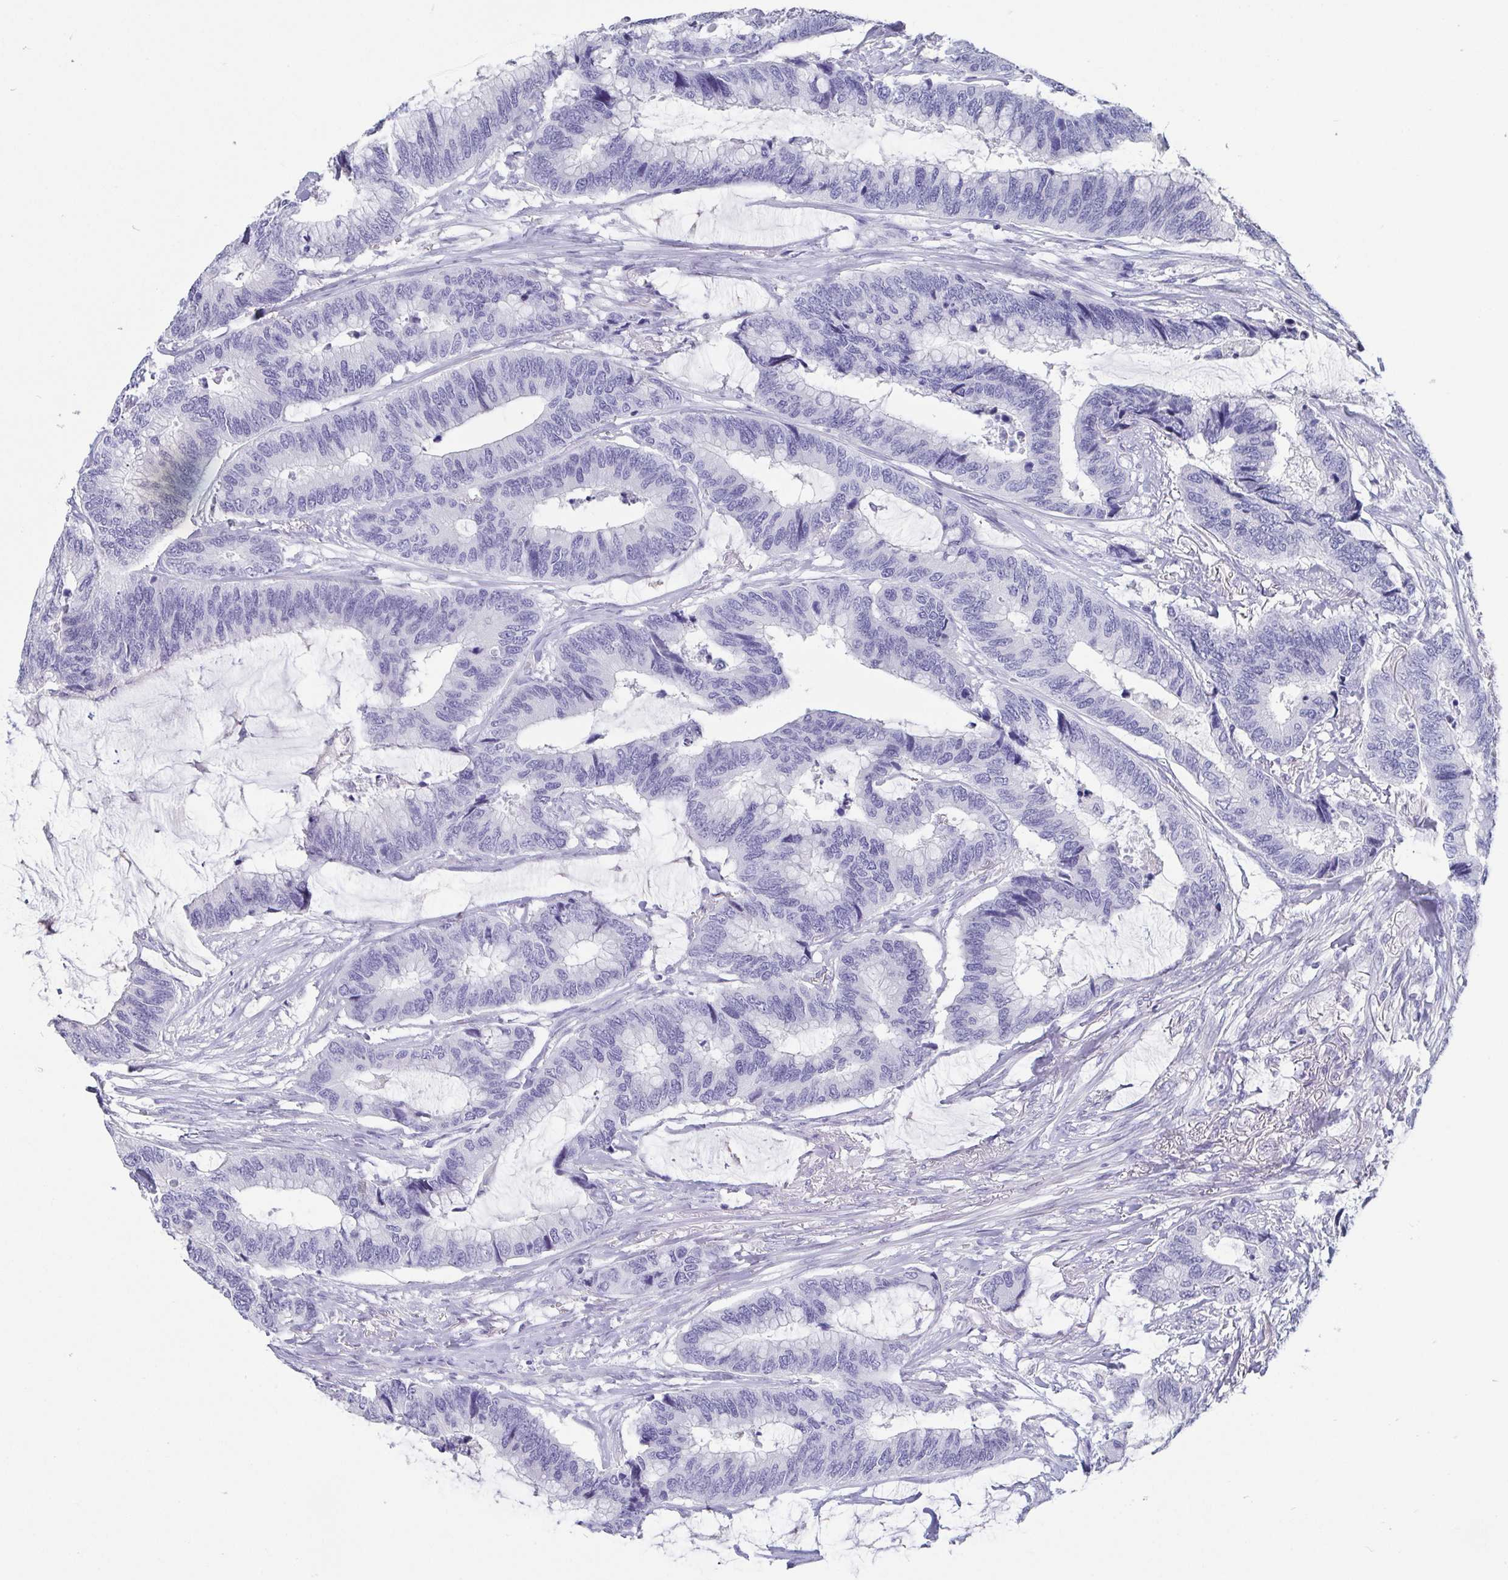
{"staining": {"intensity": "negative", "quantity": "none", "location": "none"}, "tissue": "colorectal cancer", "cell_type": "Tumor cells", "image_type": "cancer", "snomed": [{"axis": "morphology", "description": "Adenocarcinoma, NOS"}, {"axis": "topography", "description": "Rectum"}], "caption": "IHC micrograph of neoplastic tissue: human colorectal cancer (adenocarcinoma) stained with DAB (3,3'-diaminobenzidine) reveals no significant protein staining in tumor cells.", "gene": "SCGN", "patient": {"sex": "female", "age": 59}}